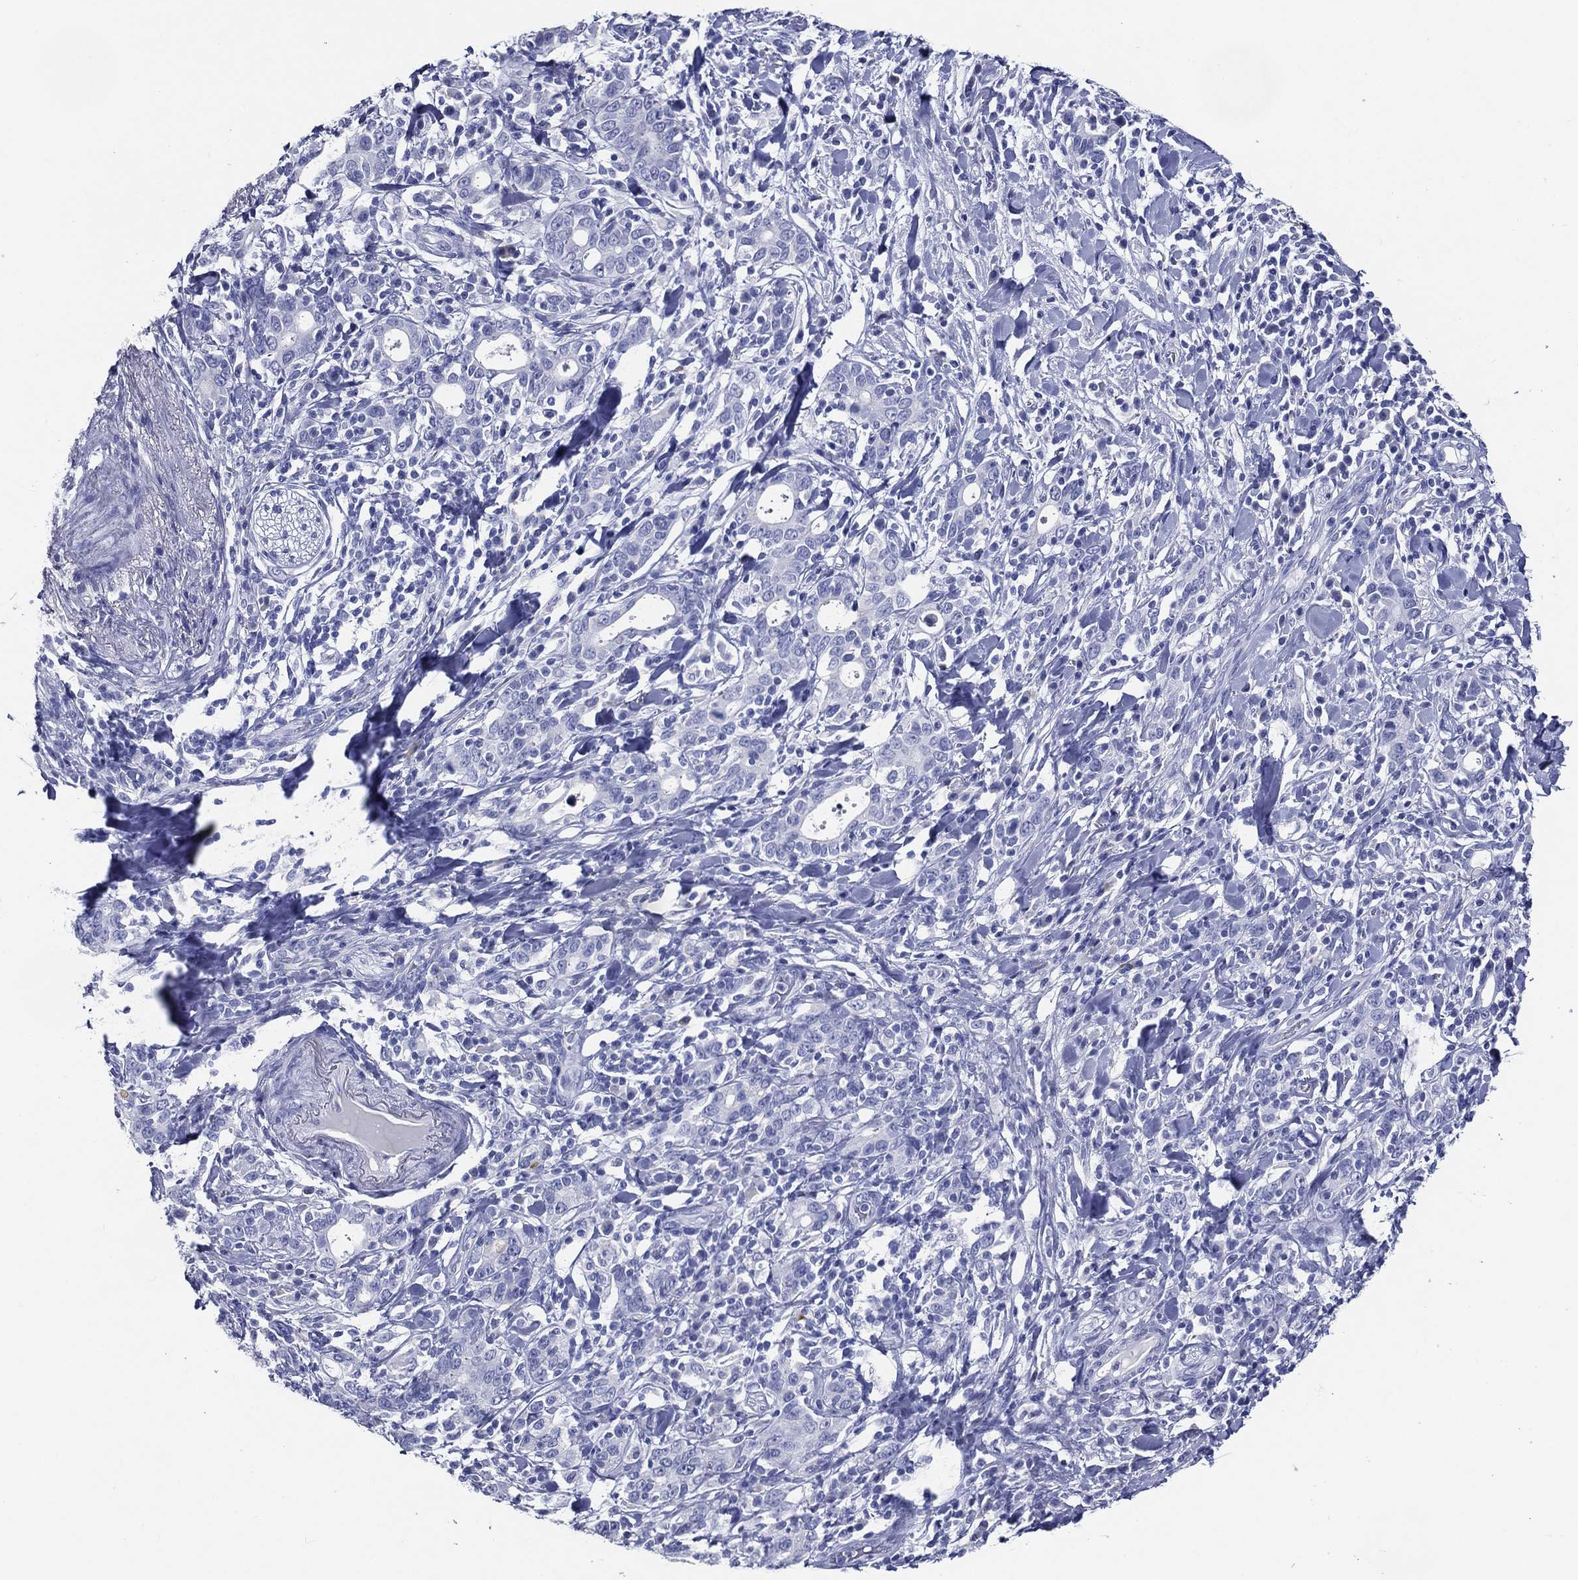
{"staining": {"intensity": "negative", "quantity": "none", "location": "none"}, "tissue": "stomach cancer", "cell_type": "Tumor cells", "image_type": "cancer", "snomed": [{"axis": "morphology", "description": "Adenocarcinoma, NOS"}, {"axis": "topography", "description": "Stomach"}], "caption": "An immunohistochemistry photomicrograph of stomach adenocarcinoma is shown. There is no staining in tumor cells of stomach adenocarcinoma.", "gene": "ACE2", "patient": {"sex": "male", "age": 79}}